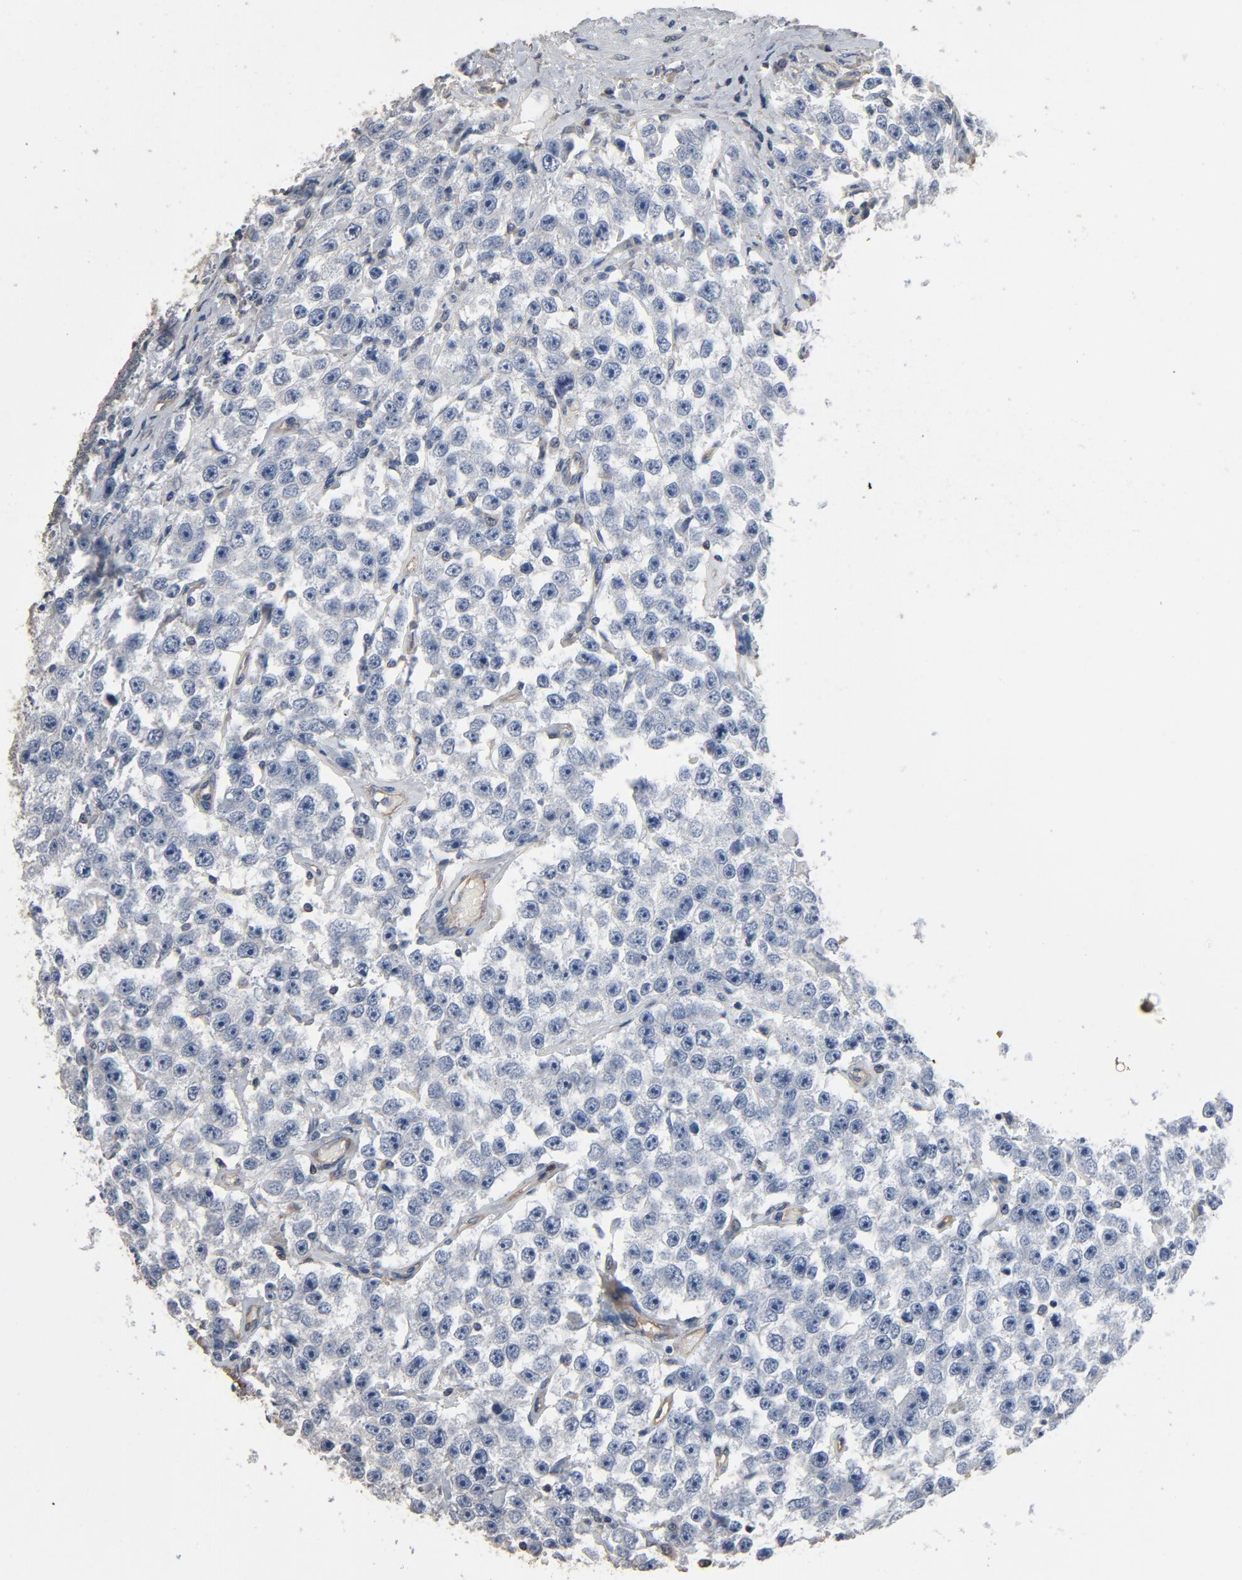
{"staining": {"intensity": "negative", "quantity": "none", "location": "none"}, "tissue": "testis cancer", "cell_type": "Tumor cells", "image_type": "cancer", "snomed": [{"axis": "morphology", "description": "Seminoma, NOS"}, {"axis": "topography", "description": "Testis"}], "caption": "Immunohistochemistry (IHC) image of human seminoma (testis) stained for a protein (brown), which reveals no positivity in tumor cells. The staining is performed using DAB (3,3'-diaminobenzidine) brown chromogen with nuclei counter-stained in using hematoxylin.", "gene": "SOX6", "patient": {"sex": "male", "age": 52}}